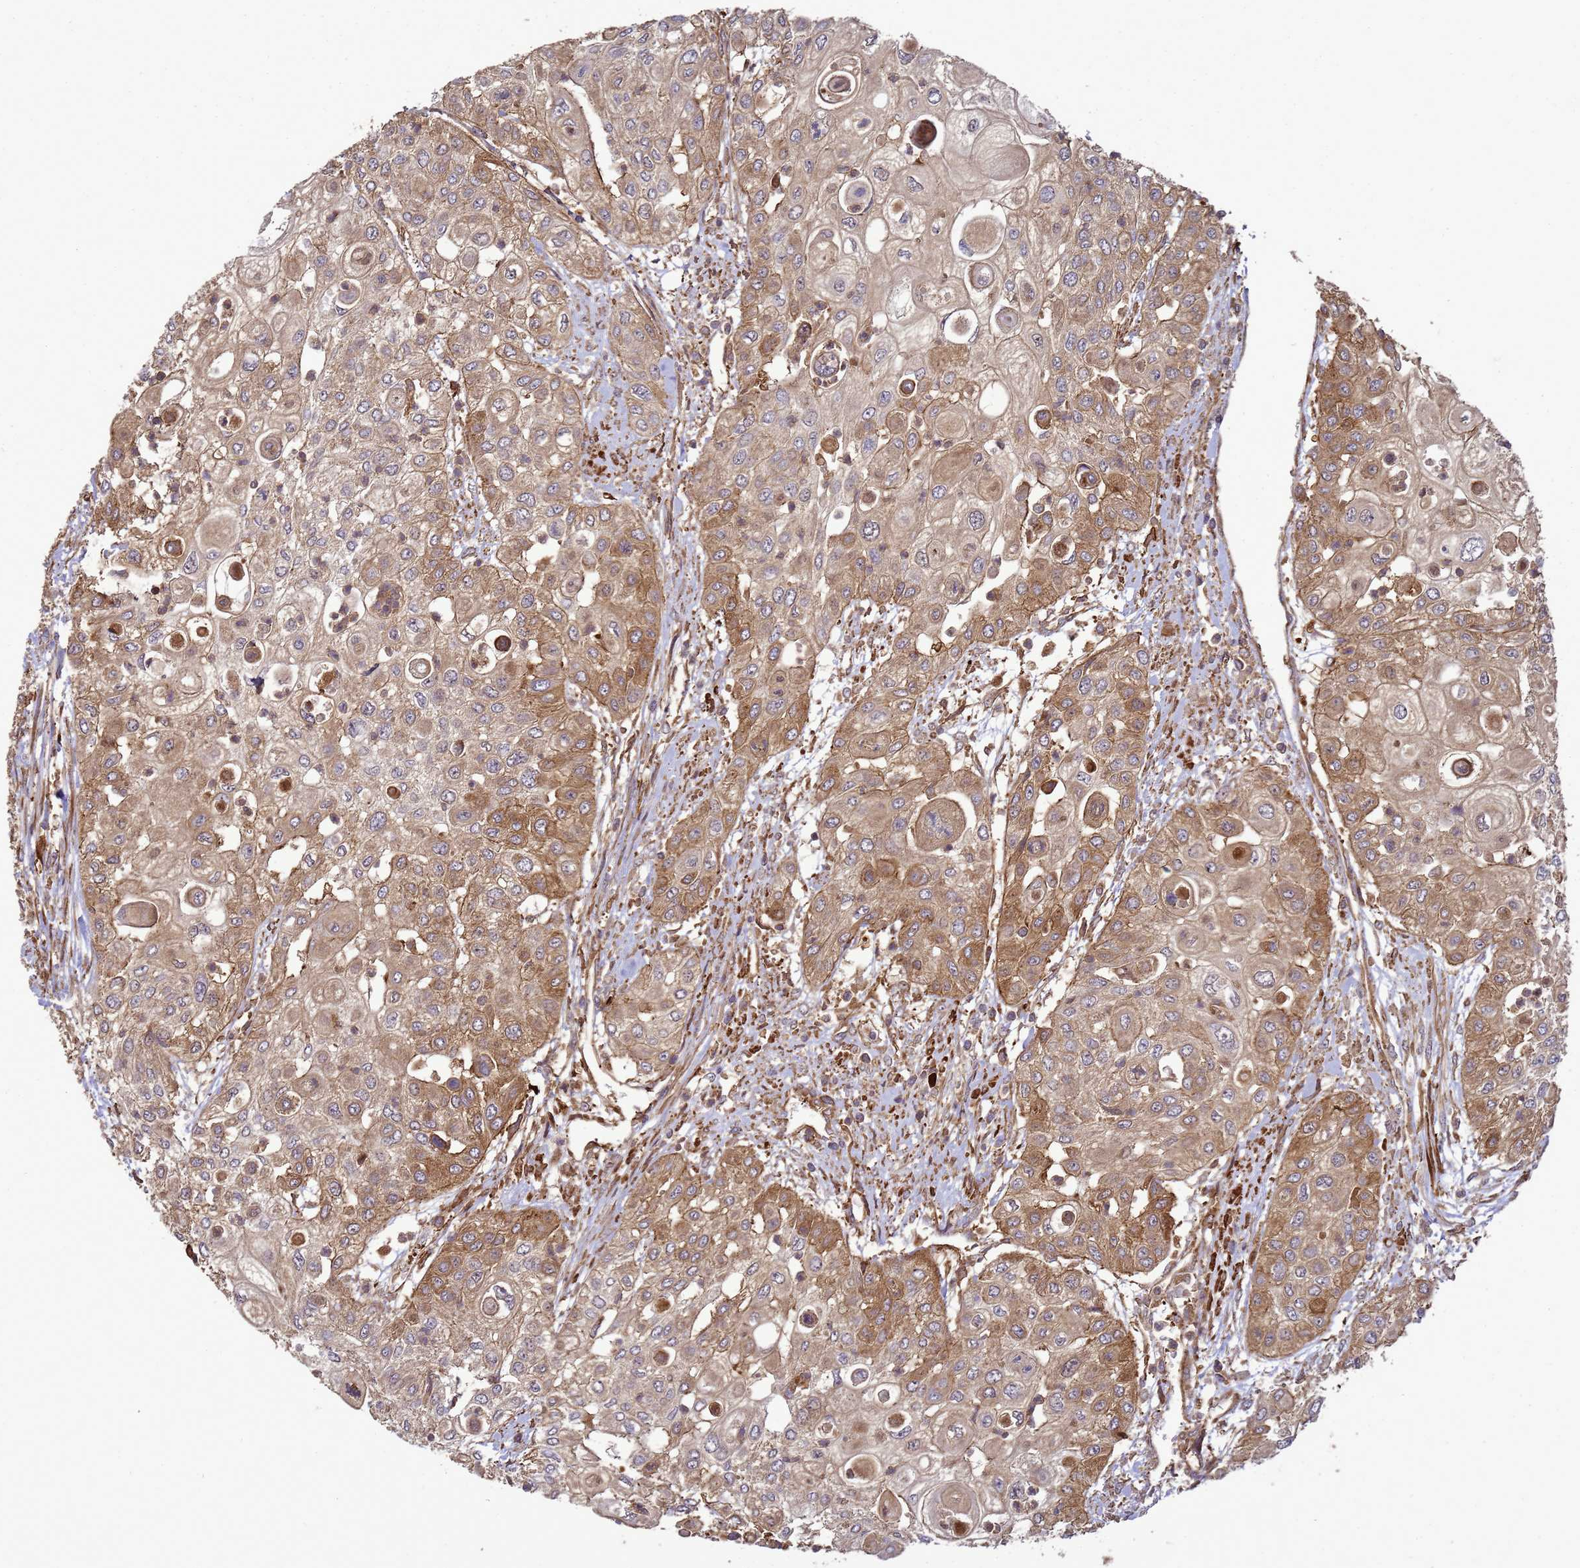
{"staining": {"intensity": "moderate", "quantity": ">75%", "location": "cytoplasmic/membranous"}, "tissue": "urothelial cancer", "cell_type": "Tumor cells", "image_type": "cancer", "snomed": [{"axis": "morphology", "description": "Urothelial carcinoma, High grade"}, {"axis": "topography", "description": "Urinary bladder"}], "caption": "Tumor cells exhibit medium levels of moderate cytoplasmic/membranous expression in about >75% of cells in human urothelial cancer.", "gene": "CNOT1", "patient": {"sex": "female", "age": 79}}